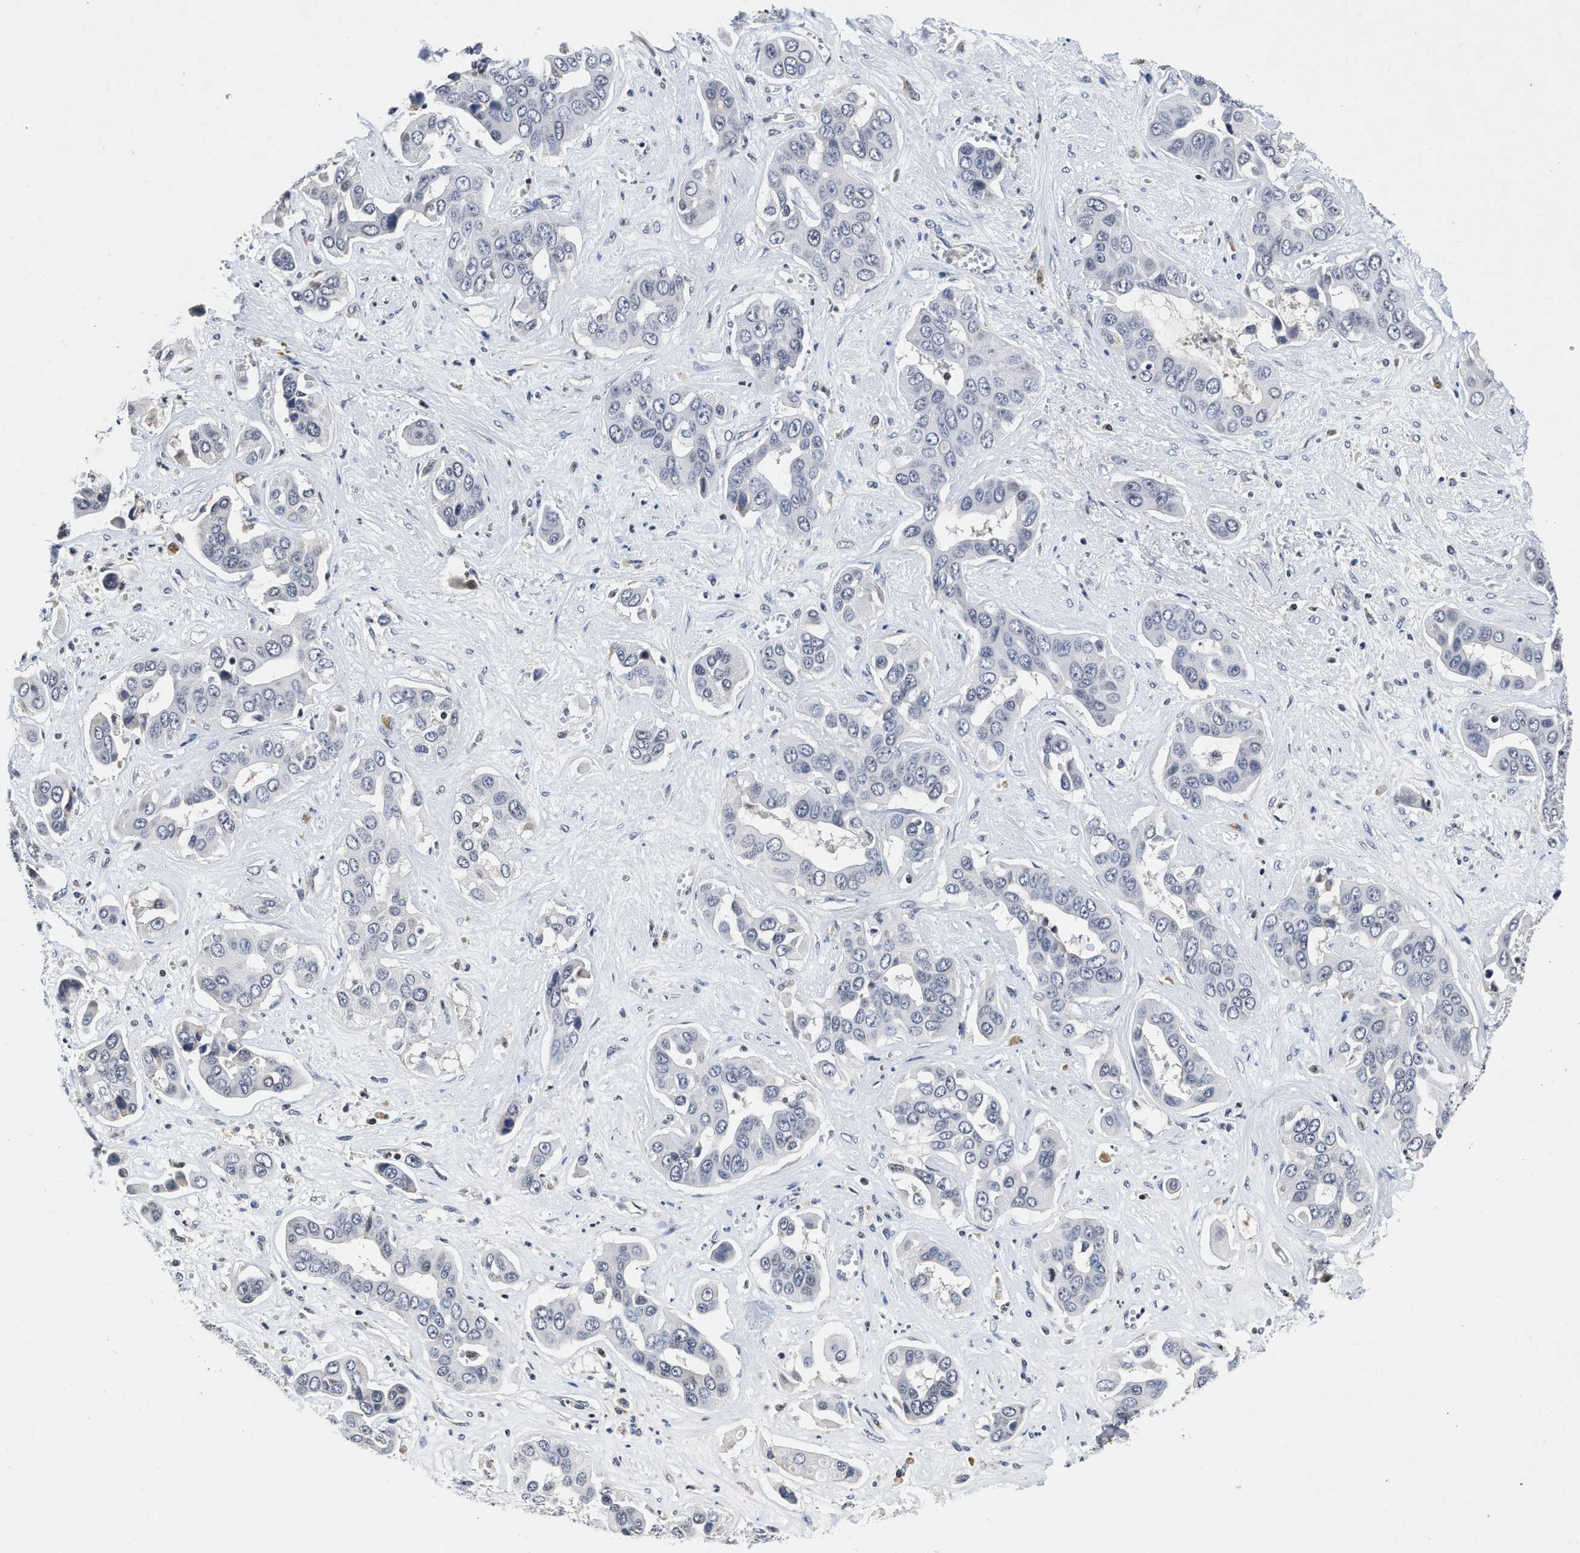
{"staining": {"intensity": "negative", "quantity": "none", "location": "none"}, "tissue": "liver cancer", "cell_type": "Tumor cells", "image_type": "cancer", "snomed": [{"axis": "morphology", "description": "Cholangiocarcinoma"}, {"axis": "topography", "description": "Liver"}], "caption": "An image of liver cholangiocarcinoma stained for a protein reveals no brown staining in tumor cells. The staining was performed using DAB (3,3'-diaminobenzidine) to visualize the protein expression in brown, while the nuclei were stained in blue with hematoxylin (Magnification: 20x).", "gene": "FBLN2", "patient": {"sex": "female", "age": 52}}